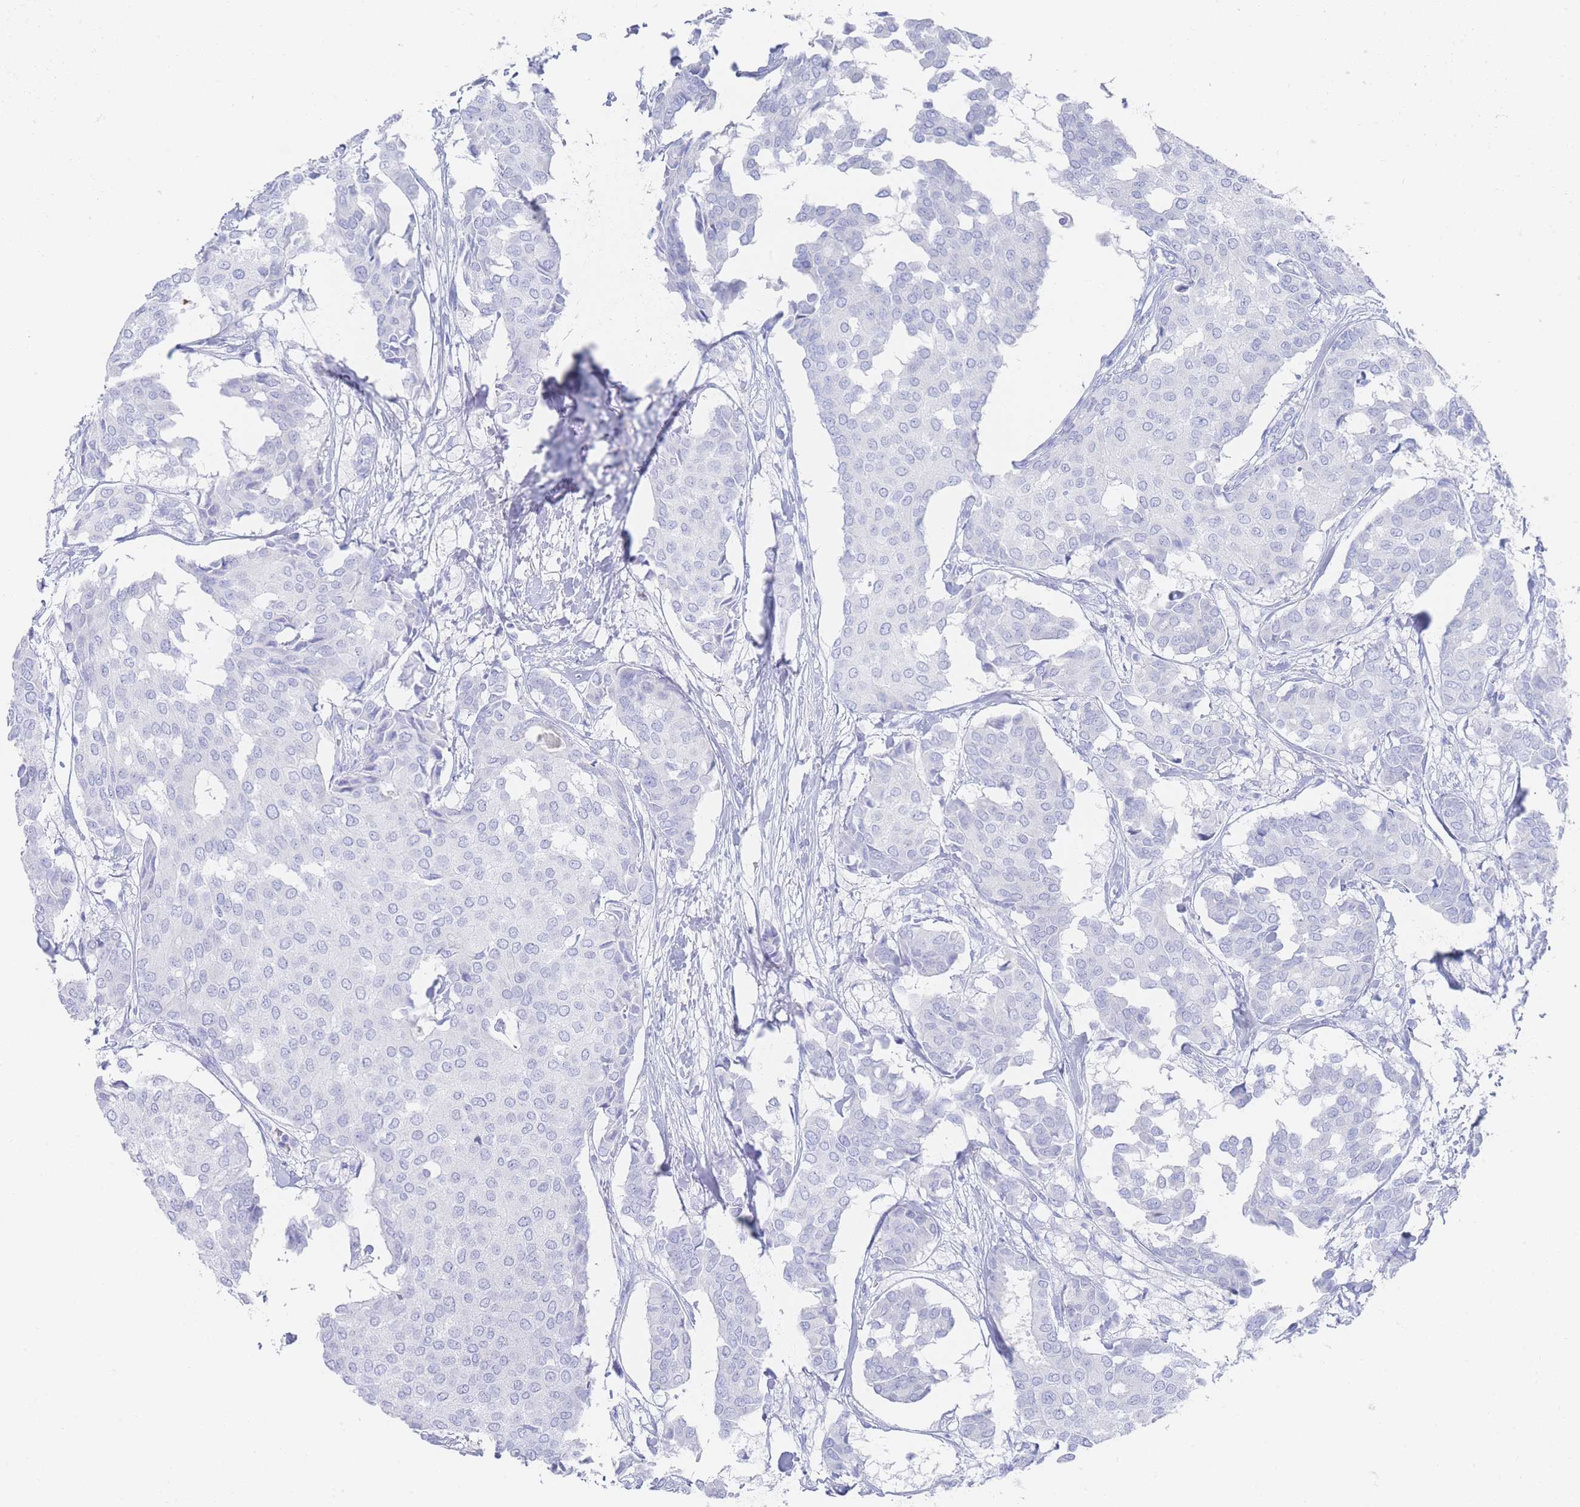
{"staining": {"intensity": "negative", "quantity": "none", "location": "none"}, "tissue": "breast cancer", "cell_type": "Tumor cells", "image_type": "cancer", "snomed": [{"axis": "morphology", "description": "Duct carcinoma"}, {"axis": "topography", "description": "Breast"}], "caption": "Immunohistochemistry (IHC) histopathology image of neoplastic tissue: breast infiltrating ductal carcinoma stained with DAB exhibits no significant protein expression in tumor cells.", "gene": "LRRC37A", "patient": {"sex": "female", "age": 75}}